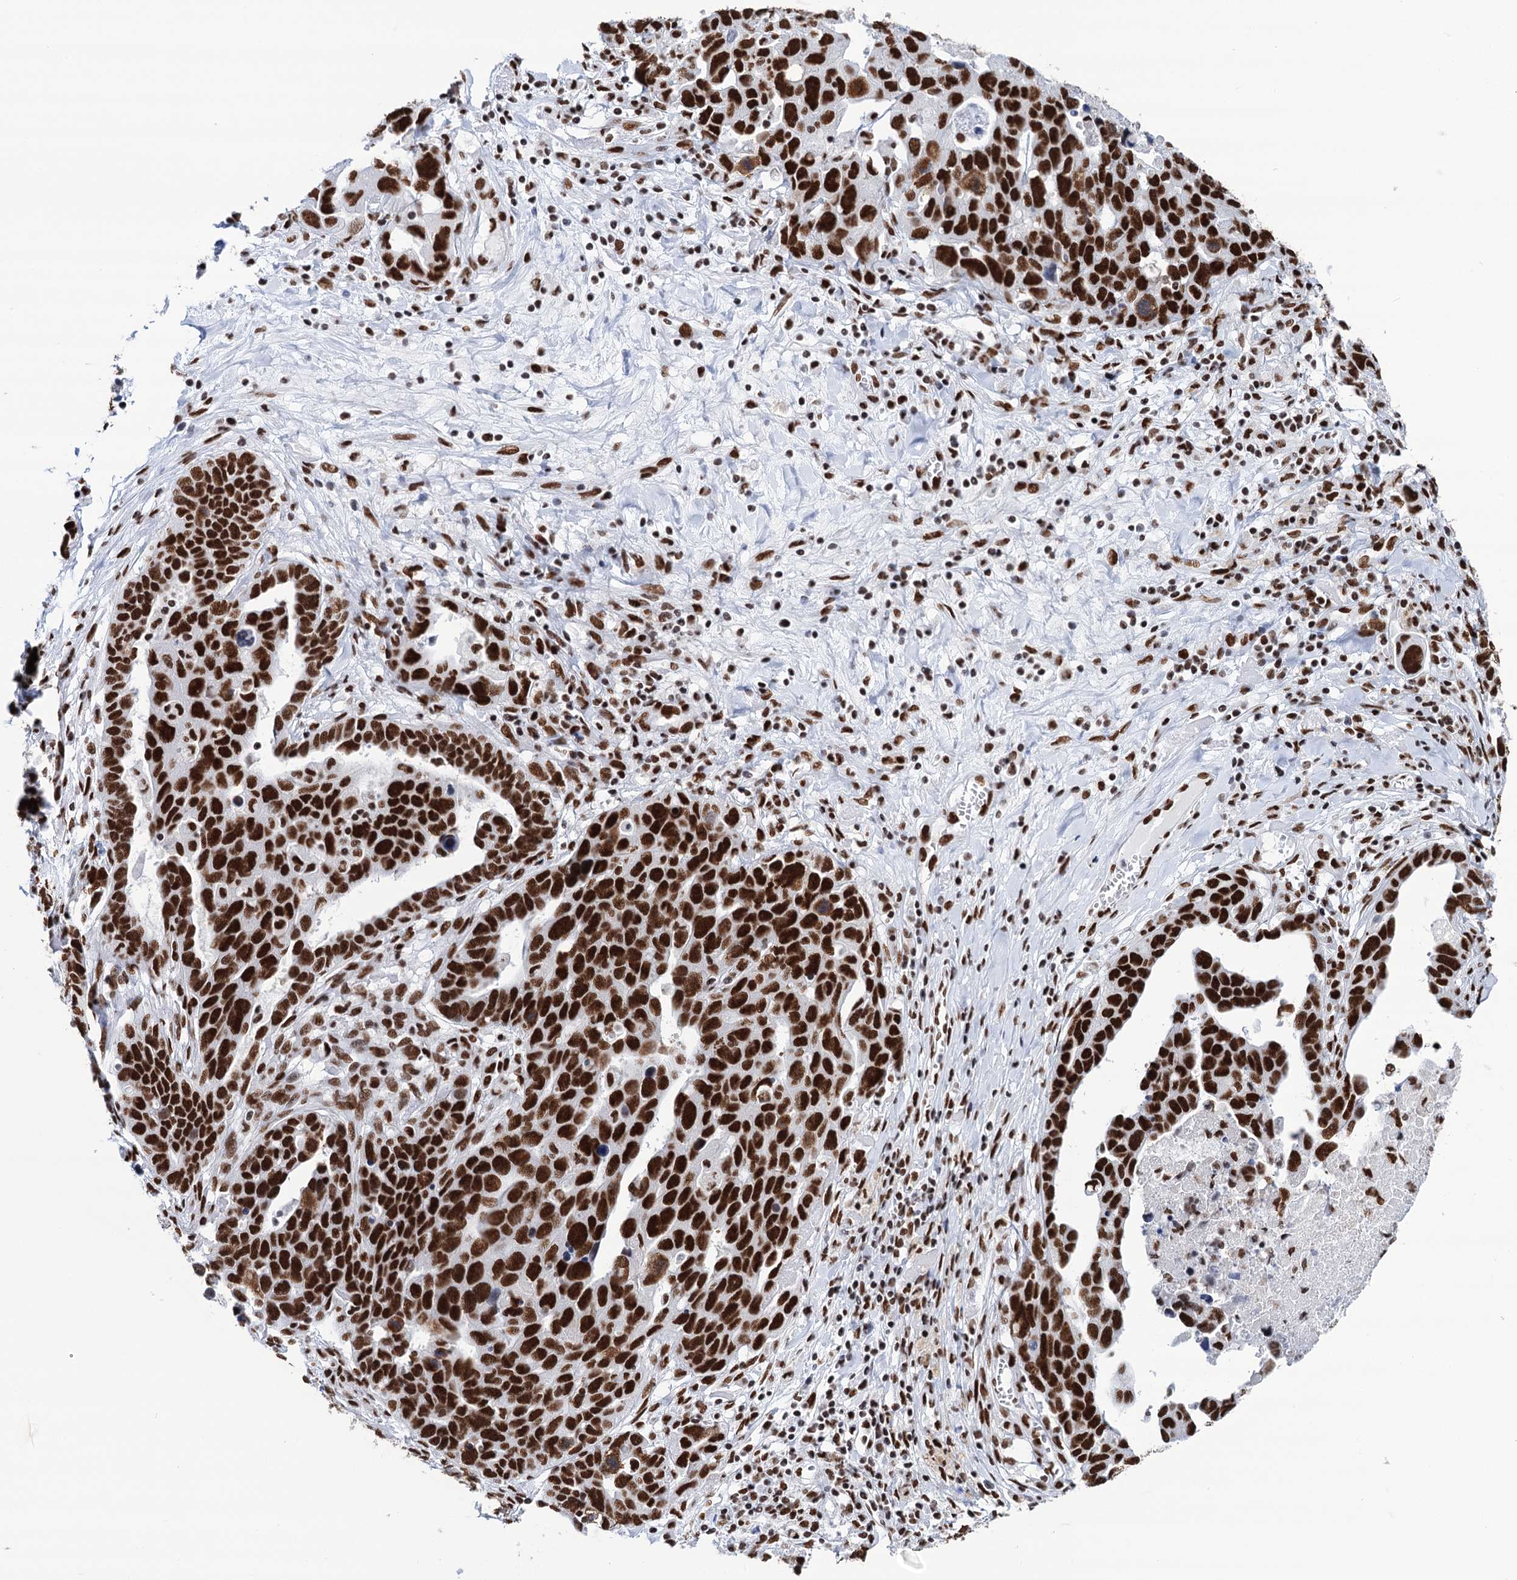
{"staining": {"intensity": "strong", "quantity": ">75%", "location": "nuclear"}, "tissue": "ovarian cancer", "cell_type": "Tumor cells", "image_type": "cancer", "snomed": [{"axis": "morphology", "description": "Cystadenocarcinoma, serous, NOS"}, {"axis": "topography", "description": "Ovary"}], "caption": "Ovarian serous cystadenocarcinoma stained for a protein reveals strong nuclear positivity in tumor cells. The protein is shown in brown color, while the nuclei are stained blue.", "gene": "MATR3", "patient": {"sex": "female", "age": 54}}